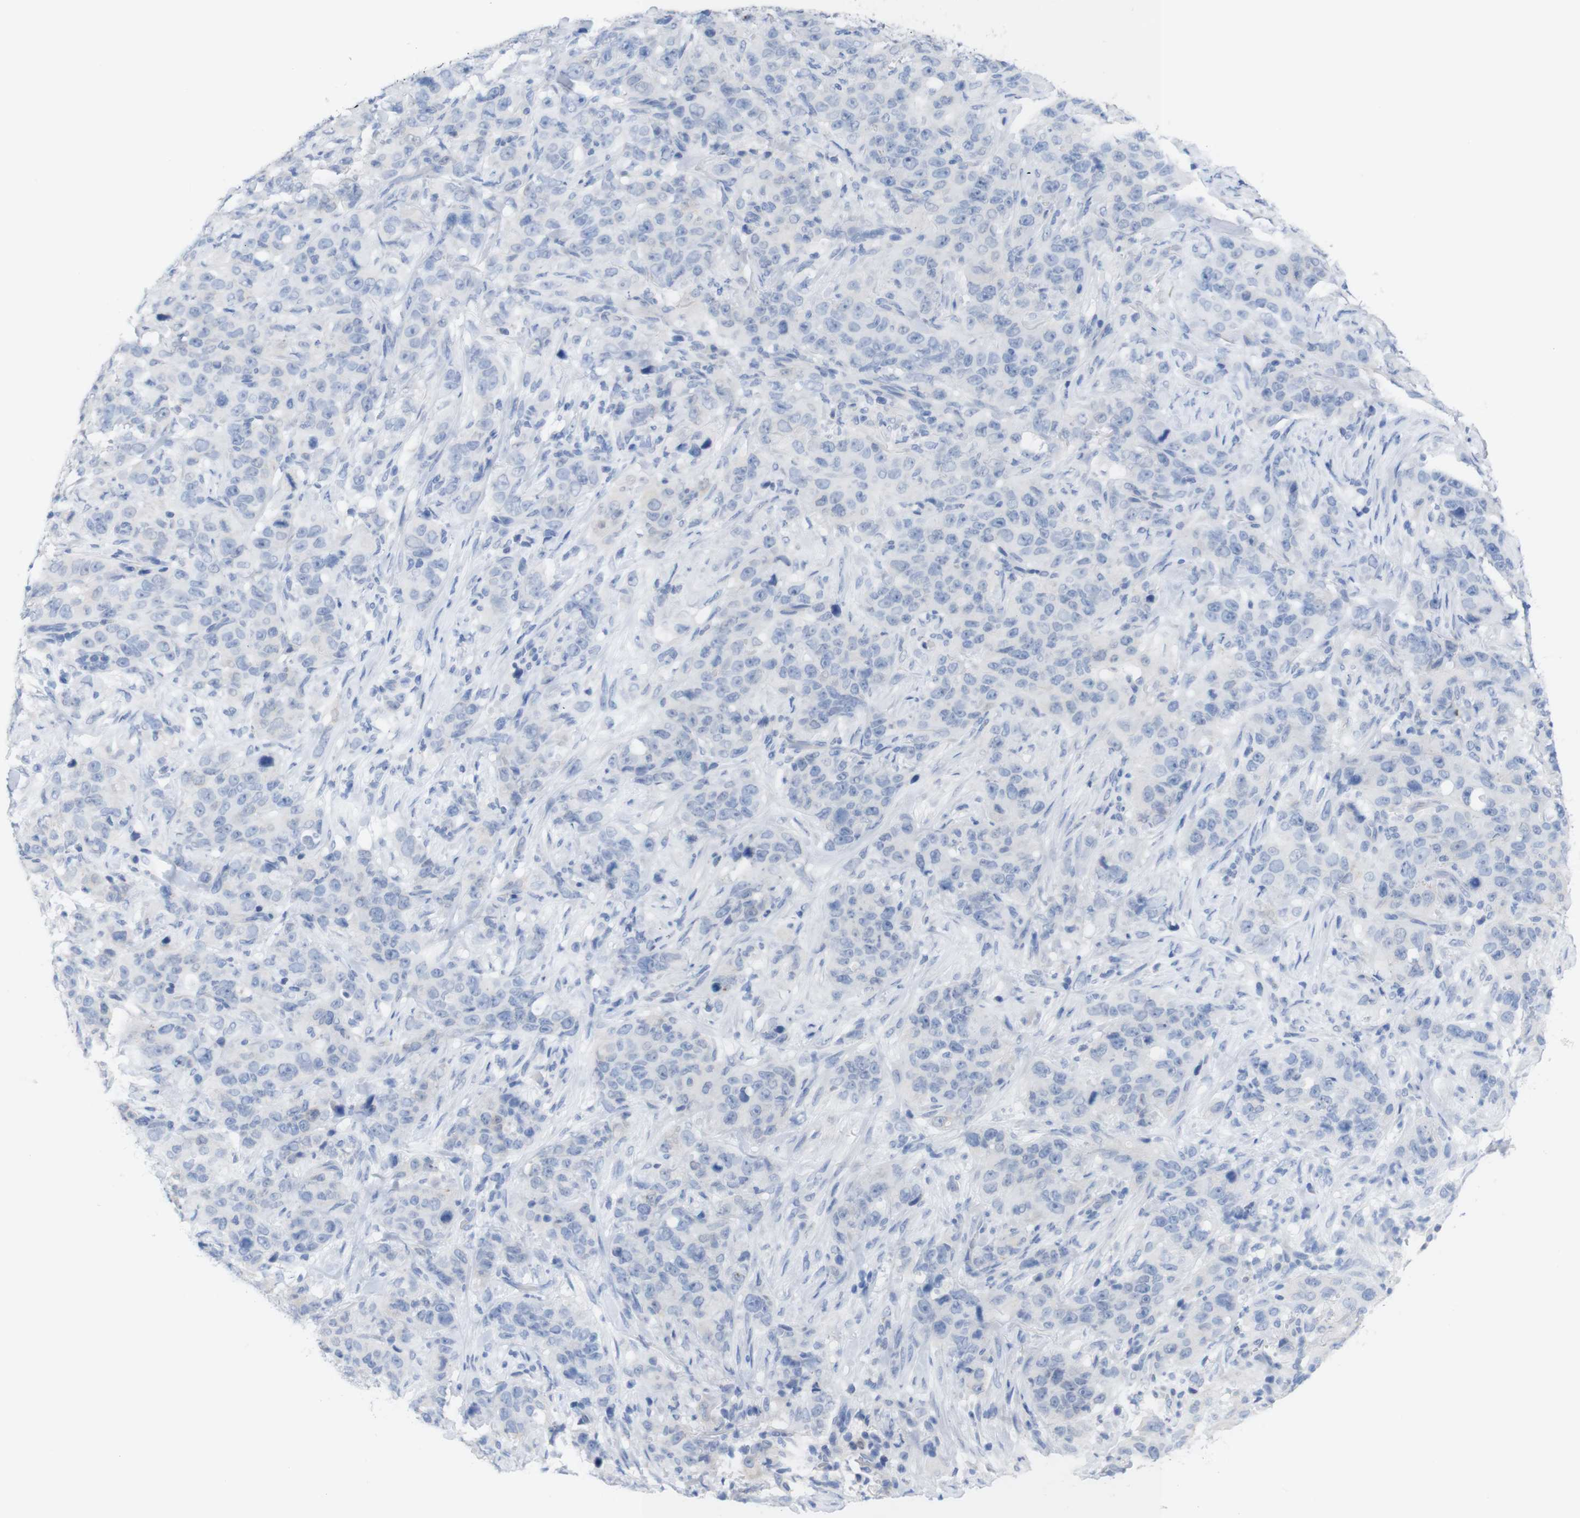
{"staining": {"intensity": "negative", "quantity": "none", "location": "none"}, "tissue": "stomach cancer", "cell_type": "Tumor cells", "image_type": "cancer", "snomed": [{"axis": "morphology", "description": "Adenocarcinoma, NOS"}, {"axis": "topography", "description": "Stomach"}], "caption": "This micrograph is of stomach adenocarcinoma stained with immunohistochemistry to label a protein in brown with the nuclei are counter-stained blue. There is no expression in tumor cells.", "gene": "PNMA1", "patient": {"sex": "male", "age": 48}}